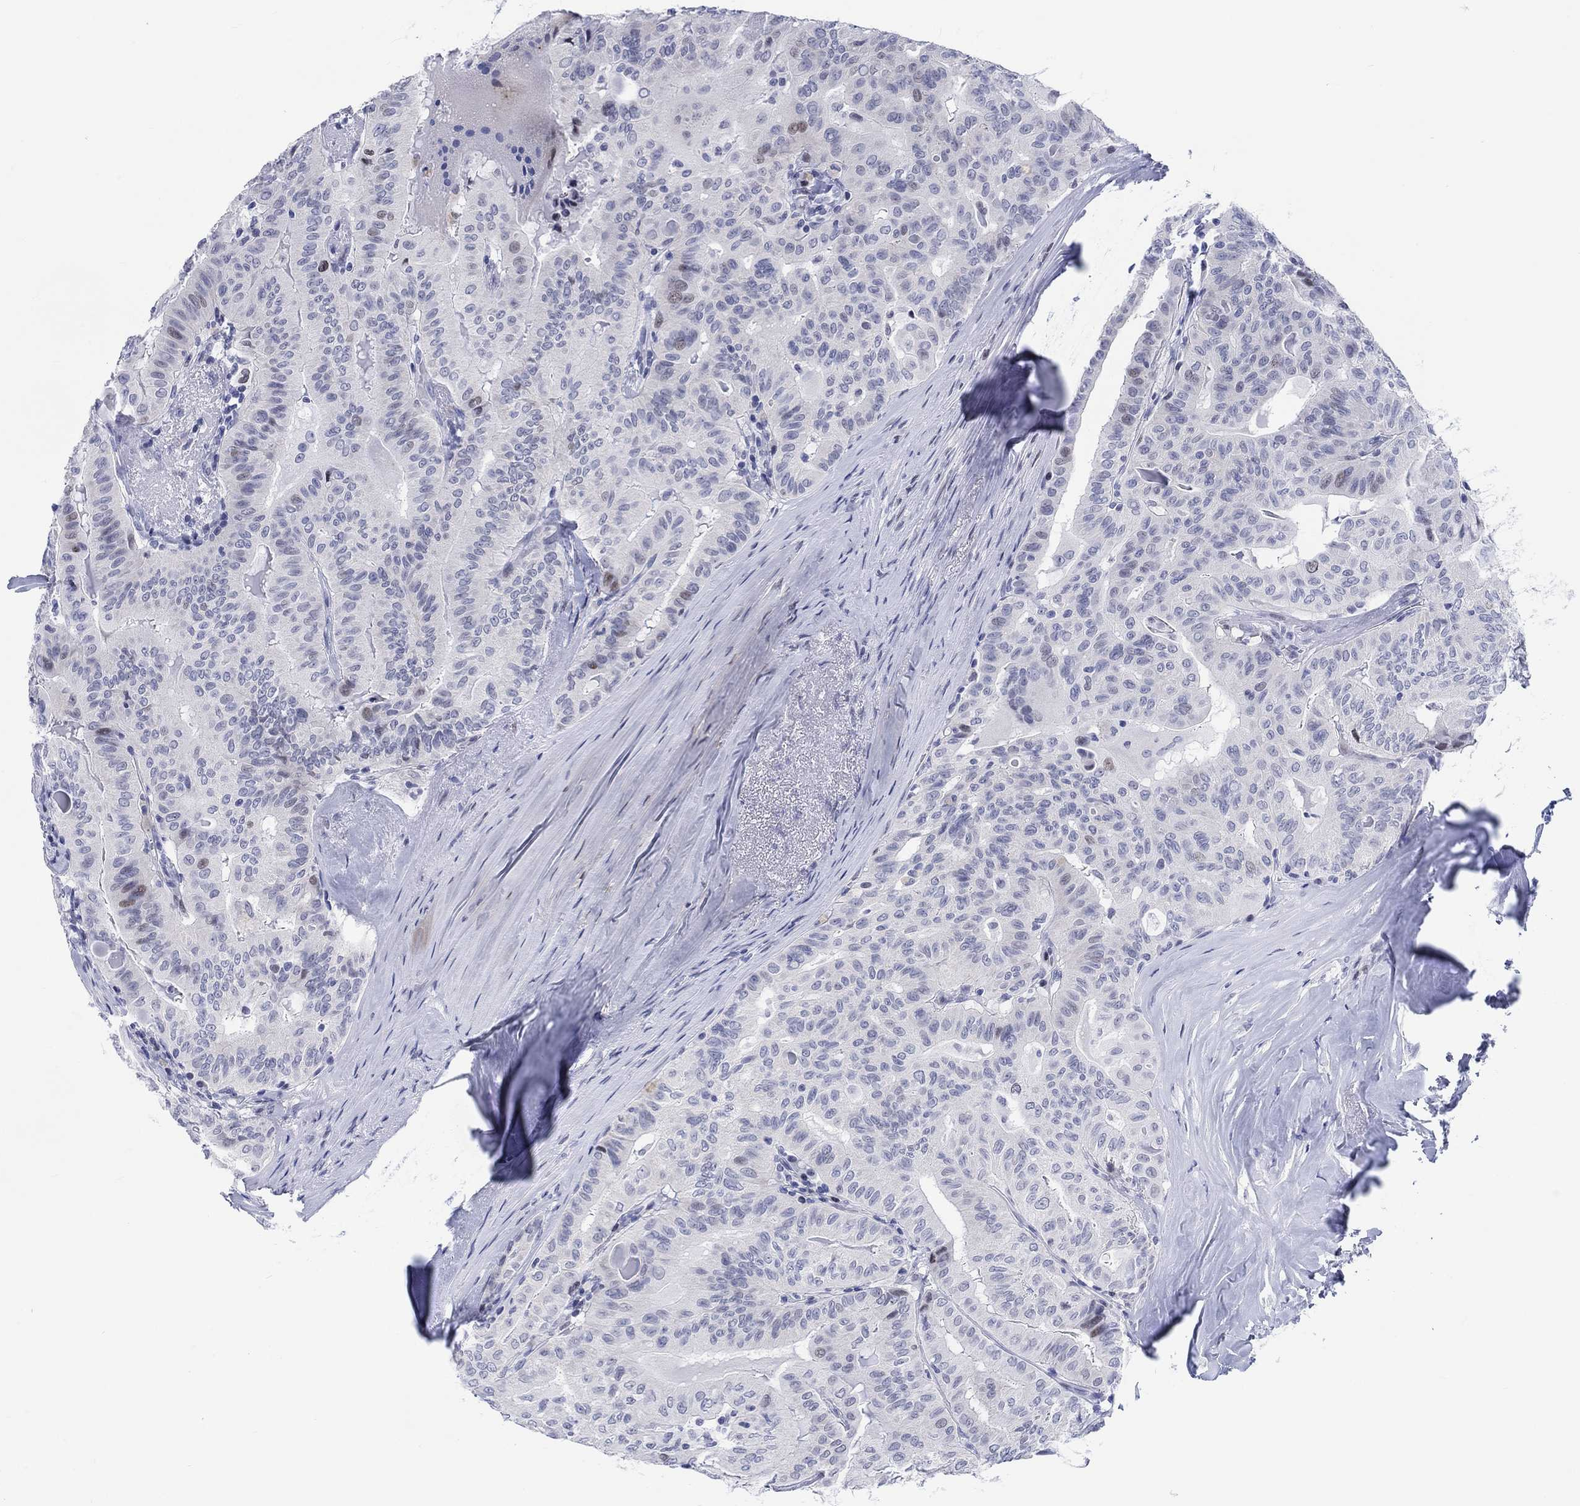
{"staining": {"intensity": "moderate", "quantity": "<25%", "location": "nuclear"}, "tissue": "thyroid cancer", "cell_type": "Tumor cells", "image_type": "cancer", "snomed": [{"axis": "morphology", "description": "Papillary adenocarcinoma, NOS"}, {"axis": "topography", "description": "Thyroid gland"}], "caption": "Thyroid papillary adenocarcinoma stained with a protein marker demonstrates moderate staining in tumor cells.", "gene": "CDCA2", "patient": {"sex": "female", "age": 68}}